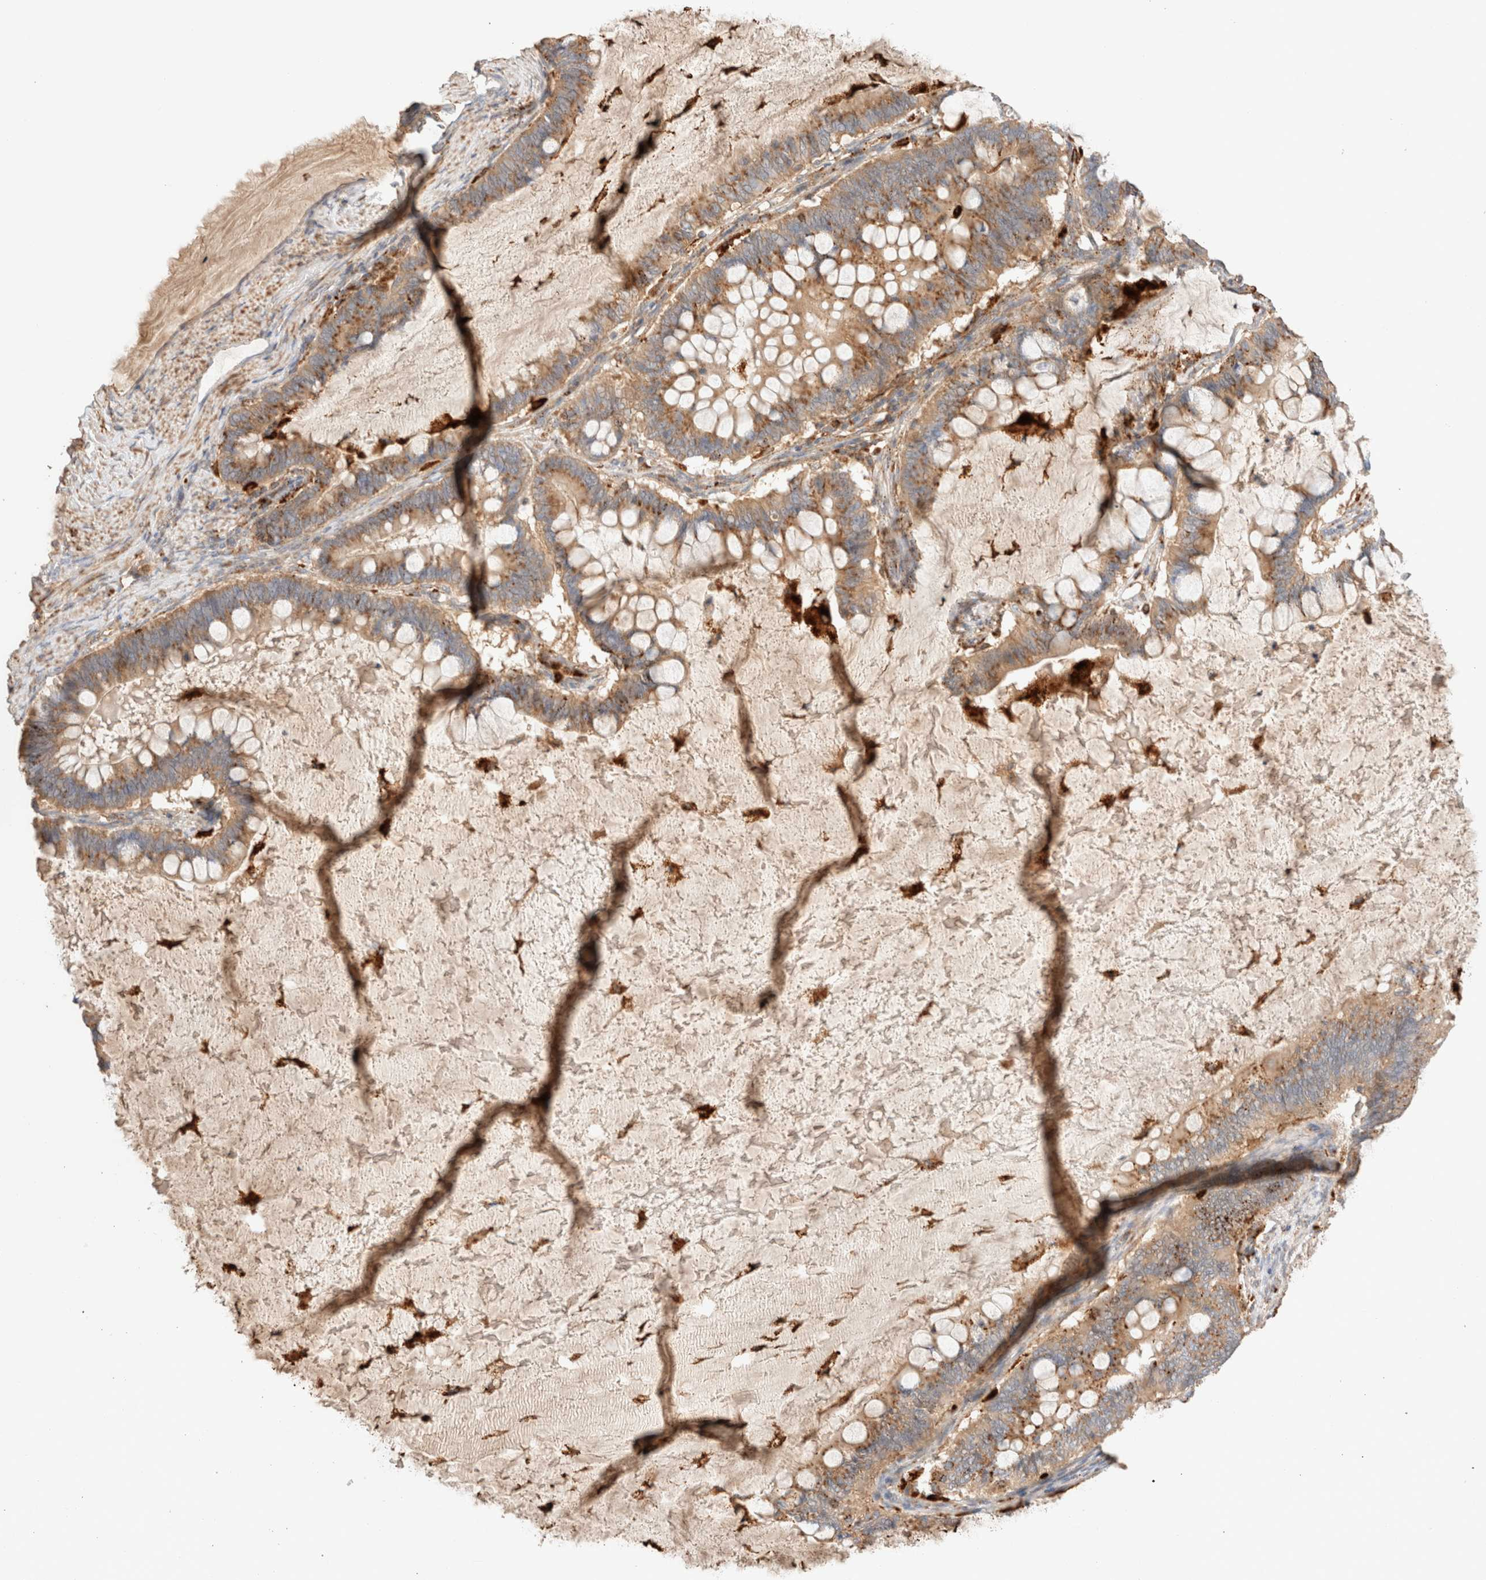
{"staining": {"intensity": "moderate", "quantity": ">75%", "location": "cytoplasmic/membranous"}, "tissue": "ovarian cancer", "cell_type": "Tumor cells", "image_type": "cancer", "snomed": [{"axis": "morphology", "description": "Cystadenocarcinoma, mucinous, NOS"}, {"axis": "topography", "description": "Ovary"}], "caption": "IHC photomicrograph of human ovarian cancer (mucinous cystadenocarcinoma) stained for a protein (brown), which demonstrates medium levels of moderate cytoplasmic/membranous expression in approximately >75% of tumor cells.", "gene": "RABEPK", "patient": {"sex": "female", "age": 61}}